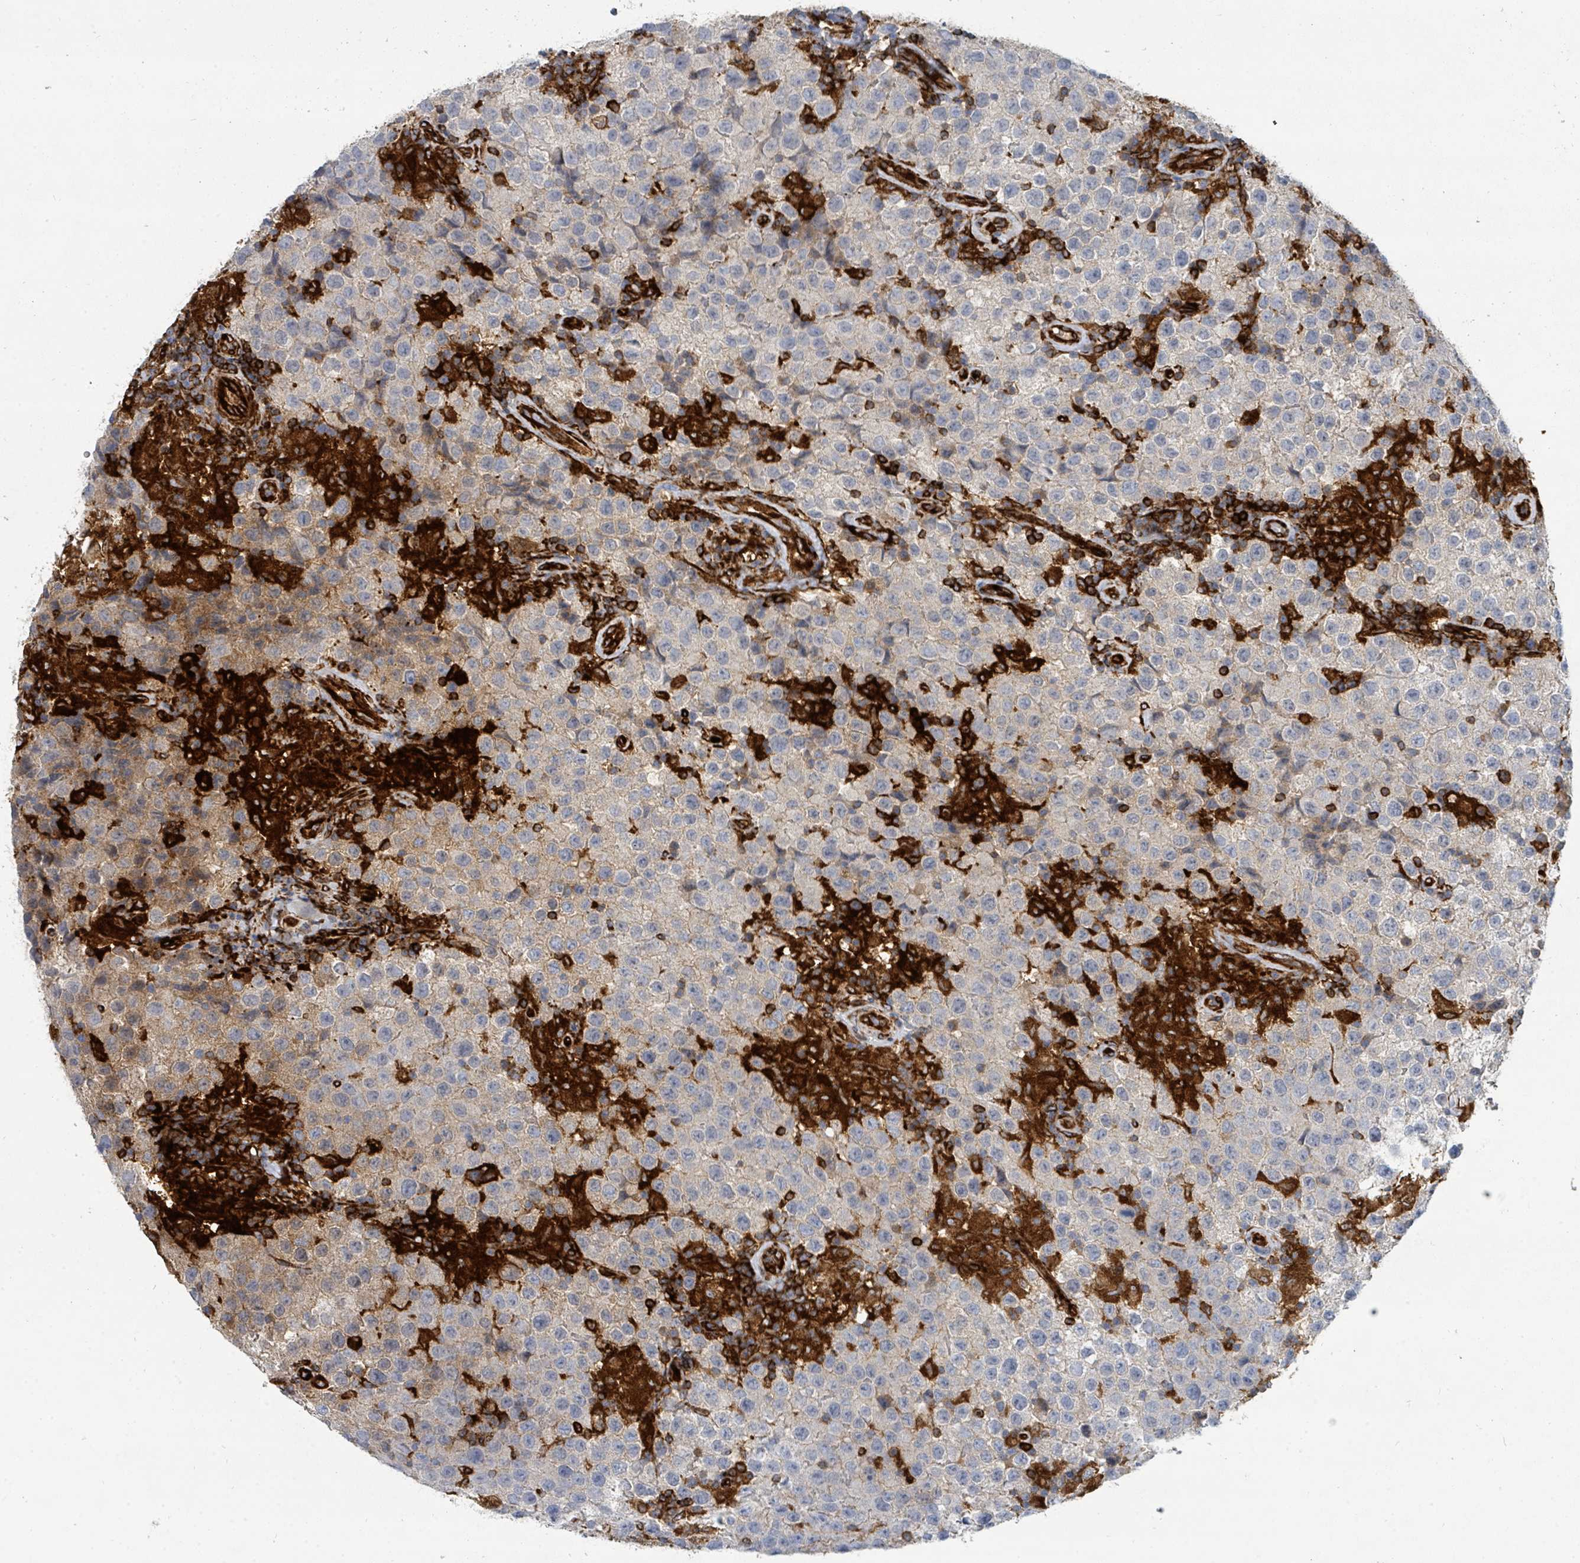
{"staining": {"intensity": "negative", "quantity": "none", "location": "none"}, "tissue": "testis cancer", "cell_type": "Tumor cells", "image_type": "cancer", "snomed": [{"axis": "morphology", "description": "Seminoma, NOS"}, {"axis": "morphology", "description": "Carcinoma, Embryonal, NOS"}, {"axis": "topography", "description": "Testis"}], "caption": "Human testis cancer stained for a protein using IHC demonstrates no staining in tumor cells.", "gene": "IFIT1", "patient": {"sex": "male", "age": 41}}